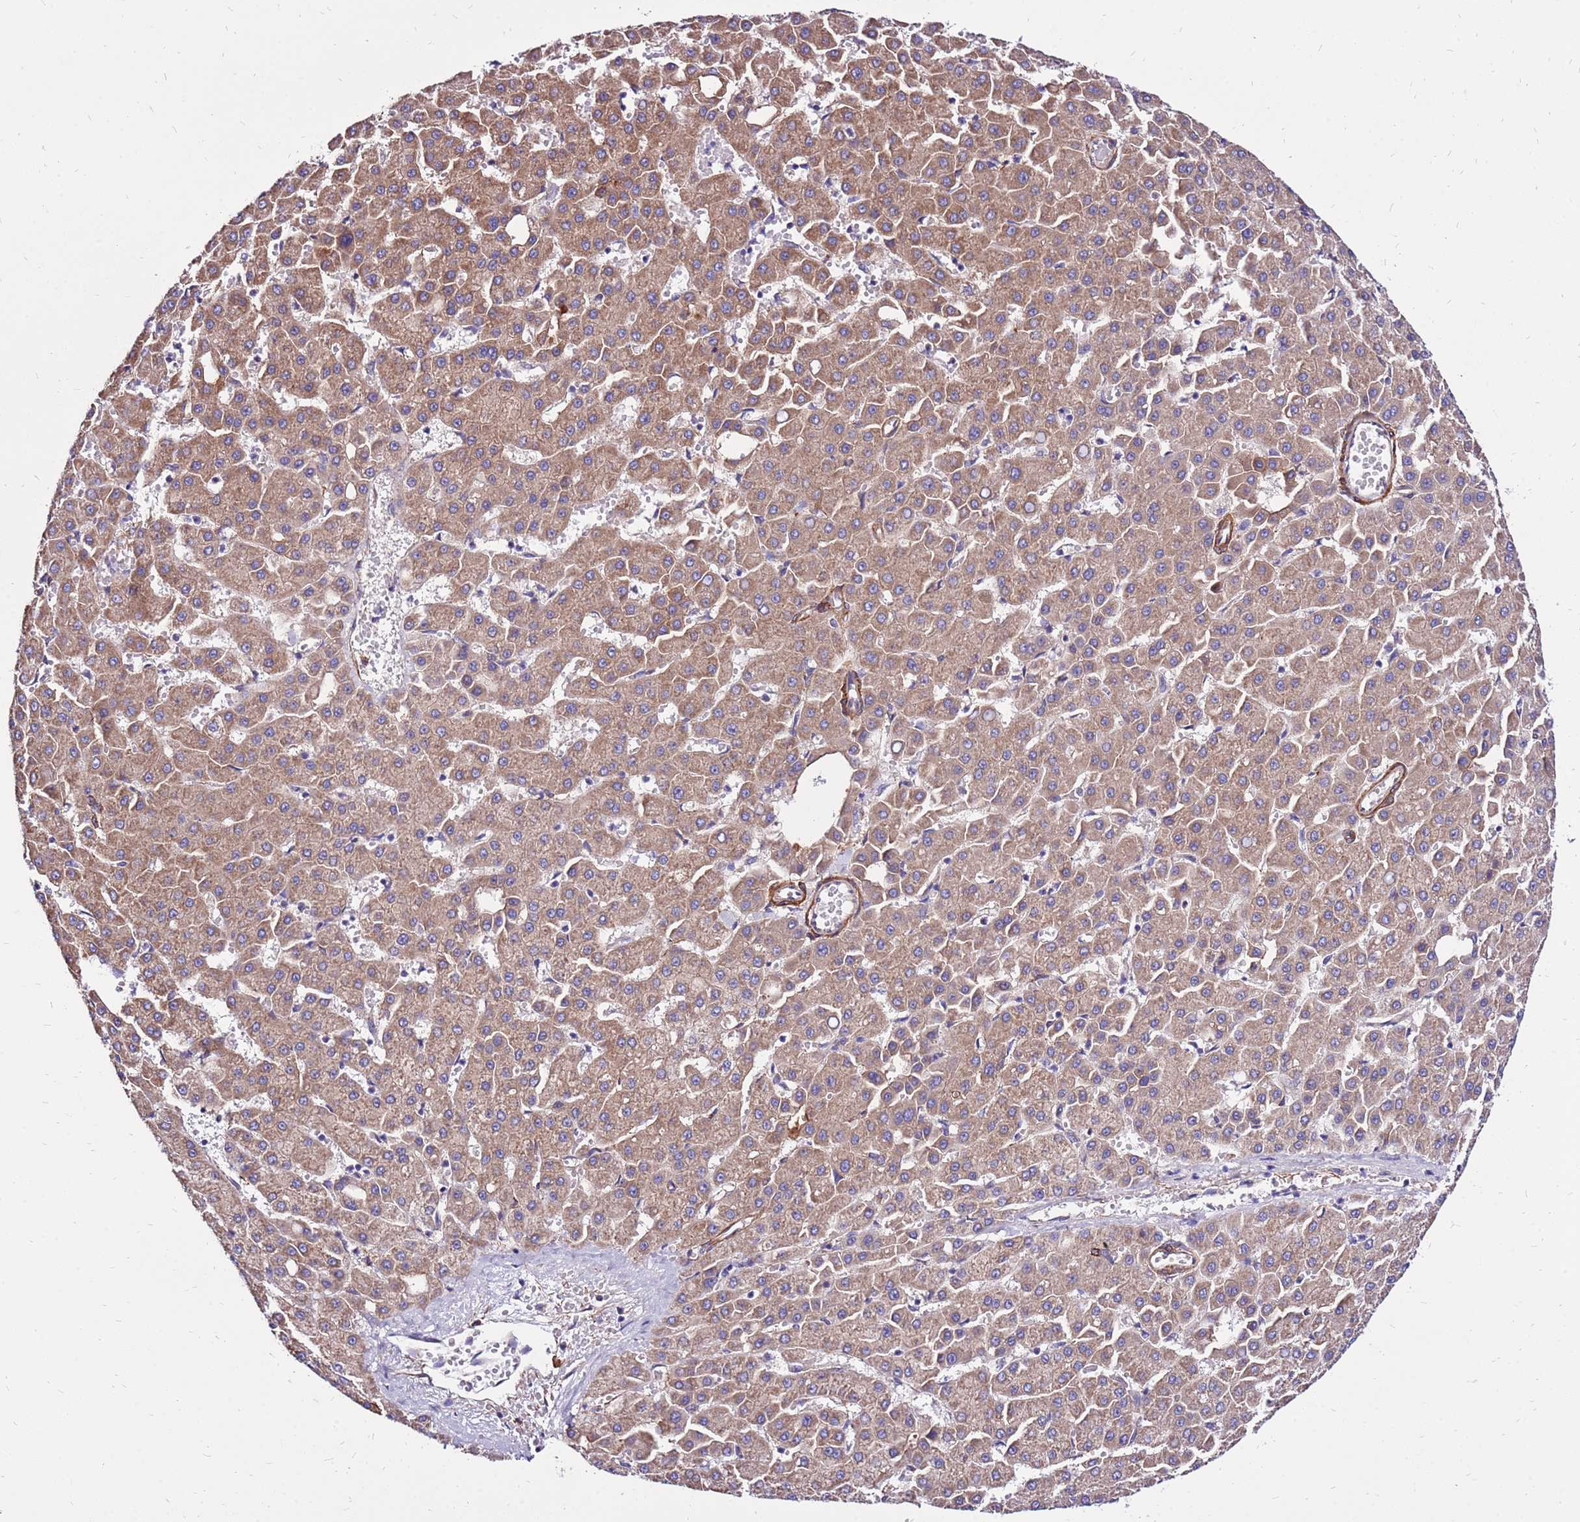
{"staining": {"intensity": "moderate", "quantity": ">75%", "location": "cytoplasmic/membranous"}, "tissue": "liver cancer", "cell_type": "Tumor cells", "image_type": "cancer", "snomed": [{"axis": "morphology", "description": "Carcinoma, Hepatocellular, NOS"}, {"axis": "topography", "description": "Liver"}], "caption": "A photomicrograph of human liver cancer stained for a protein shows moderate cytoplasmic/membranous brown staining in tumor cells.", "gene": "EI24", "patient": {"sex": "male", "age": 47}}